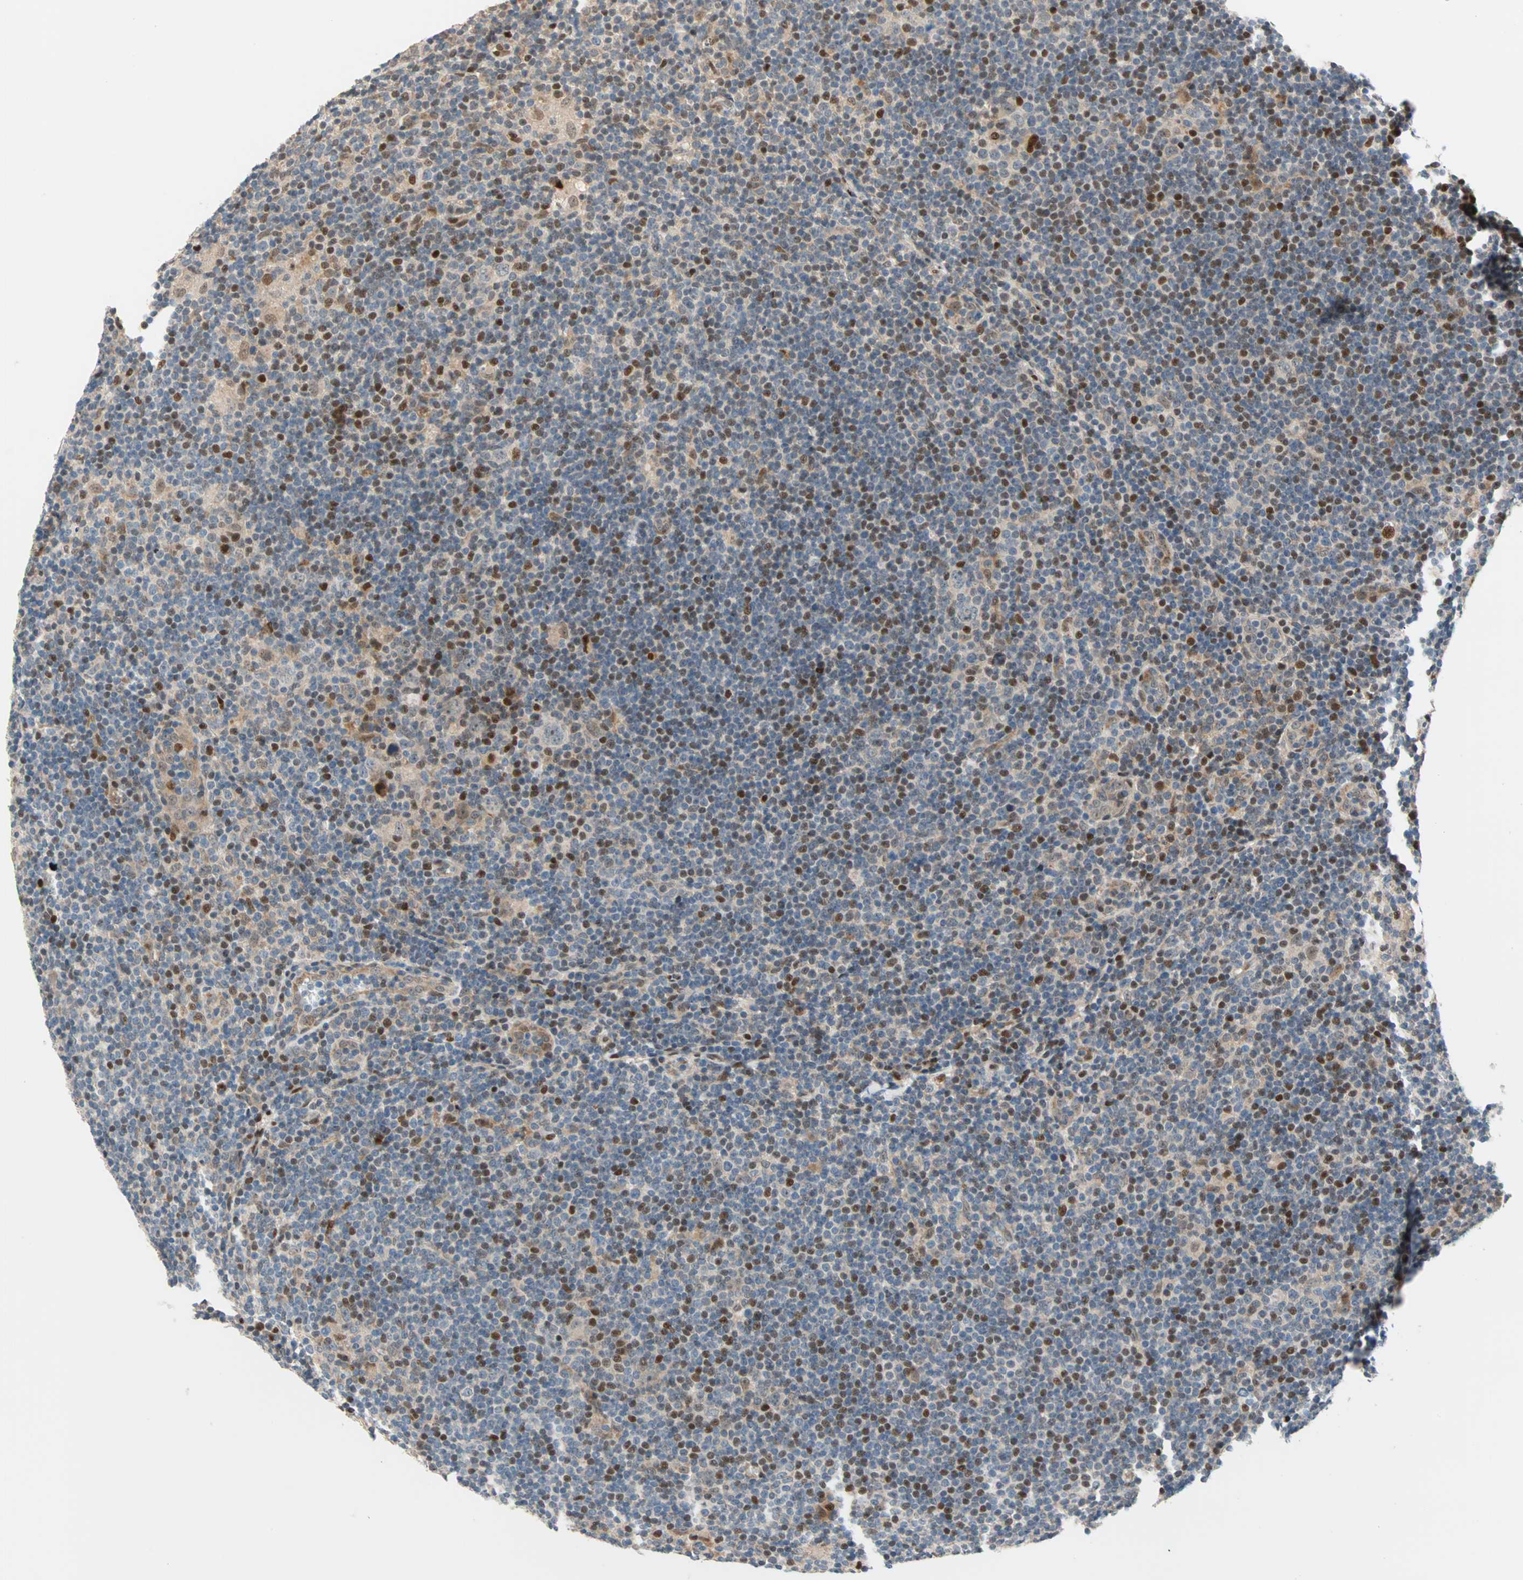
{"staining": {"intensity": "weak", "quantity": ">75%", "location": "cytoplasmic/membranous"}, "tissue": "lymphoma", "cell_type": "Tumor cells", "image_type": "cancer", "snomed": [{"axis": "morphology", "description": "Hodgkin's disease, NOS"}, {"axis": "topography", "description": "Lymph node"}], "caption": "Weak cytoplasmic/membranous staining for a protein is seen in about >75% of tumor cells of Hodgkin's disease using immunohistochemistry (IHC).", "gene": "HECW1", "patient": {"sex": "female", "age": 57}}